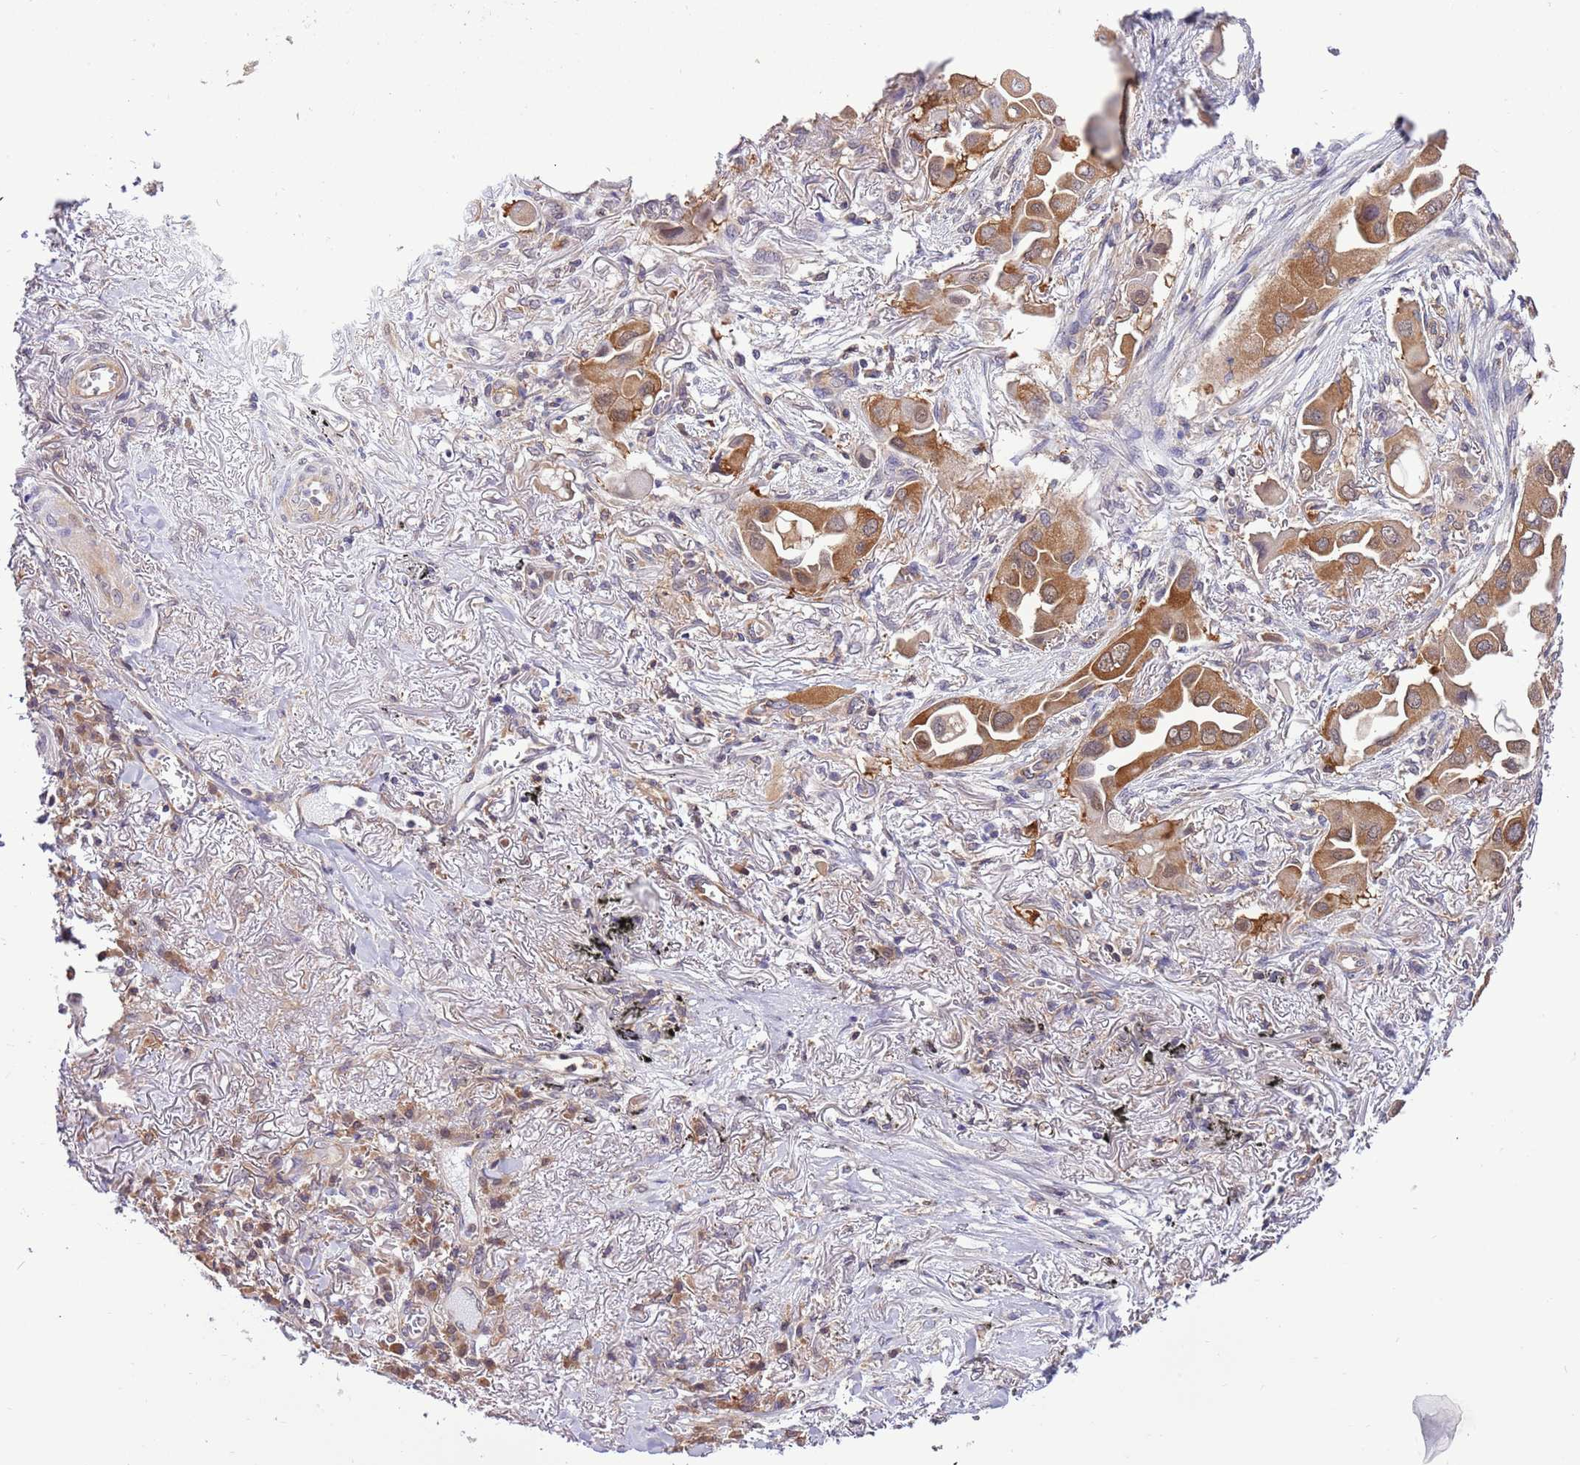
{"staining": {"intensity": "moderate", "quantity": ">75%", "location": "cytoplasmic/membranous"}, "tissue": "lung cancer", "cell_type": "Tumor cells", "image_type": "cancer", "snomed": [{"axis": "morphology", "description": "Adenocarcinoma, NOS"}, {"axis": "topography", "description": "Lung"}], "caption": "This micrograph demonstrates lung adenocarcinoma stained with IHC to label a protein in brown. The cytoplasmic/membranous of tumor cells show moderate positivity for the protein. Nuclei are counter-stained blue.", "gene": "STIP1", "patient": {"sex": "female", "age": 76}}